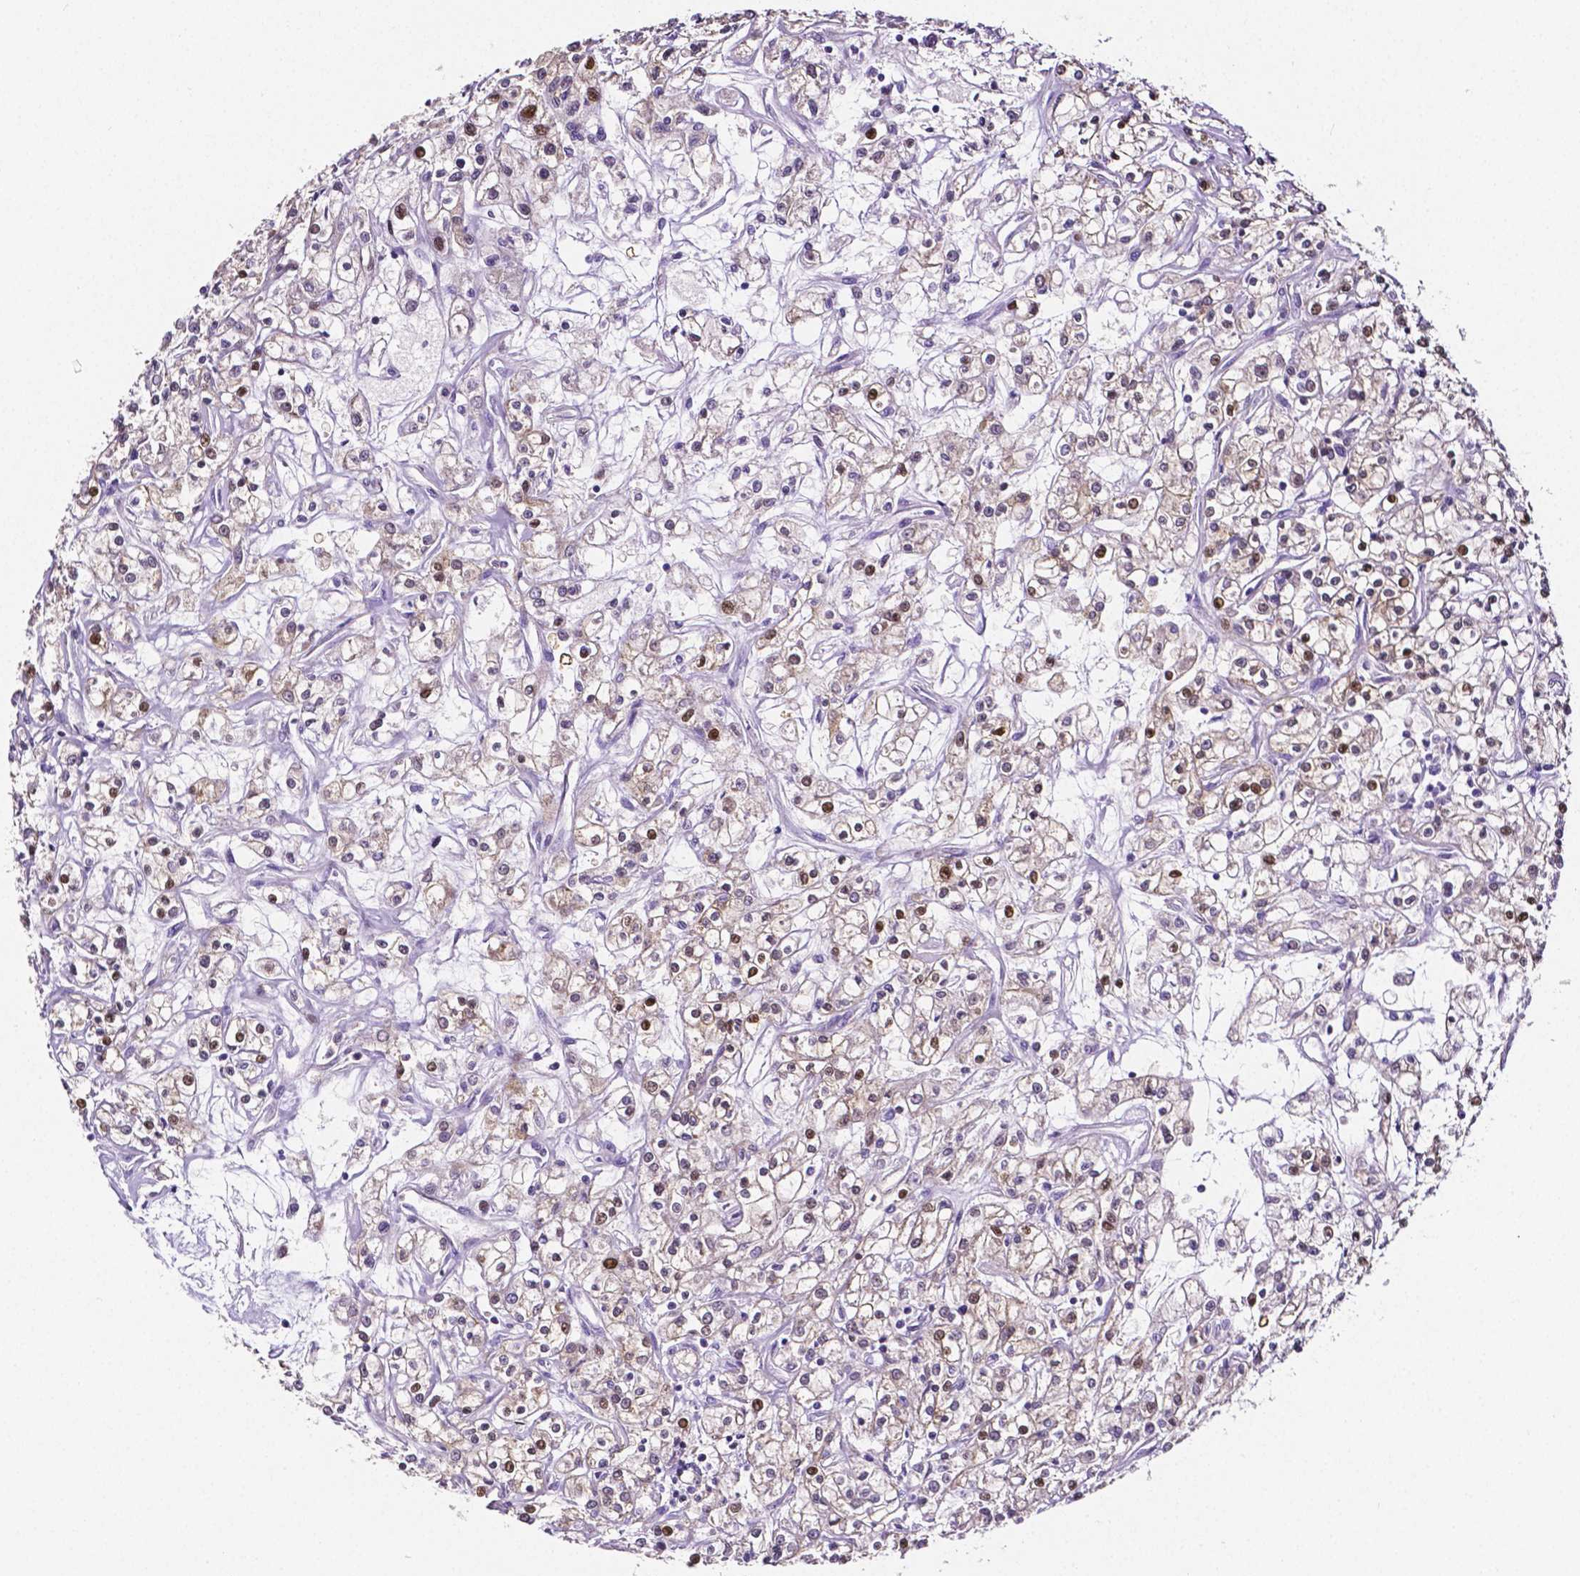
{"staining": {"intensity": "moderate", "quantity": "<25%", "location": "nuclear"}, "tissue": "renal cancer", "cell_type": "Tumor cells", "image_type": "cancer", "snomed": [{"axis": "morphology", "description": "Adenocarcinoma, NOS"}, {"axis": "topography", "description": "Kidney"}], "caption": "This is an image of immunohistochemistry staining of renal cancer (adenocarcinoma), which shows moderate expression in the nuclear of tumor cells.", "gene": "SLC22A2", "patient": {"sex": "female", "age": 59}}